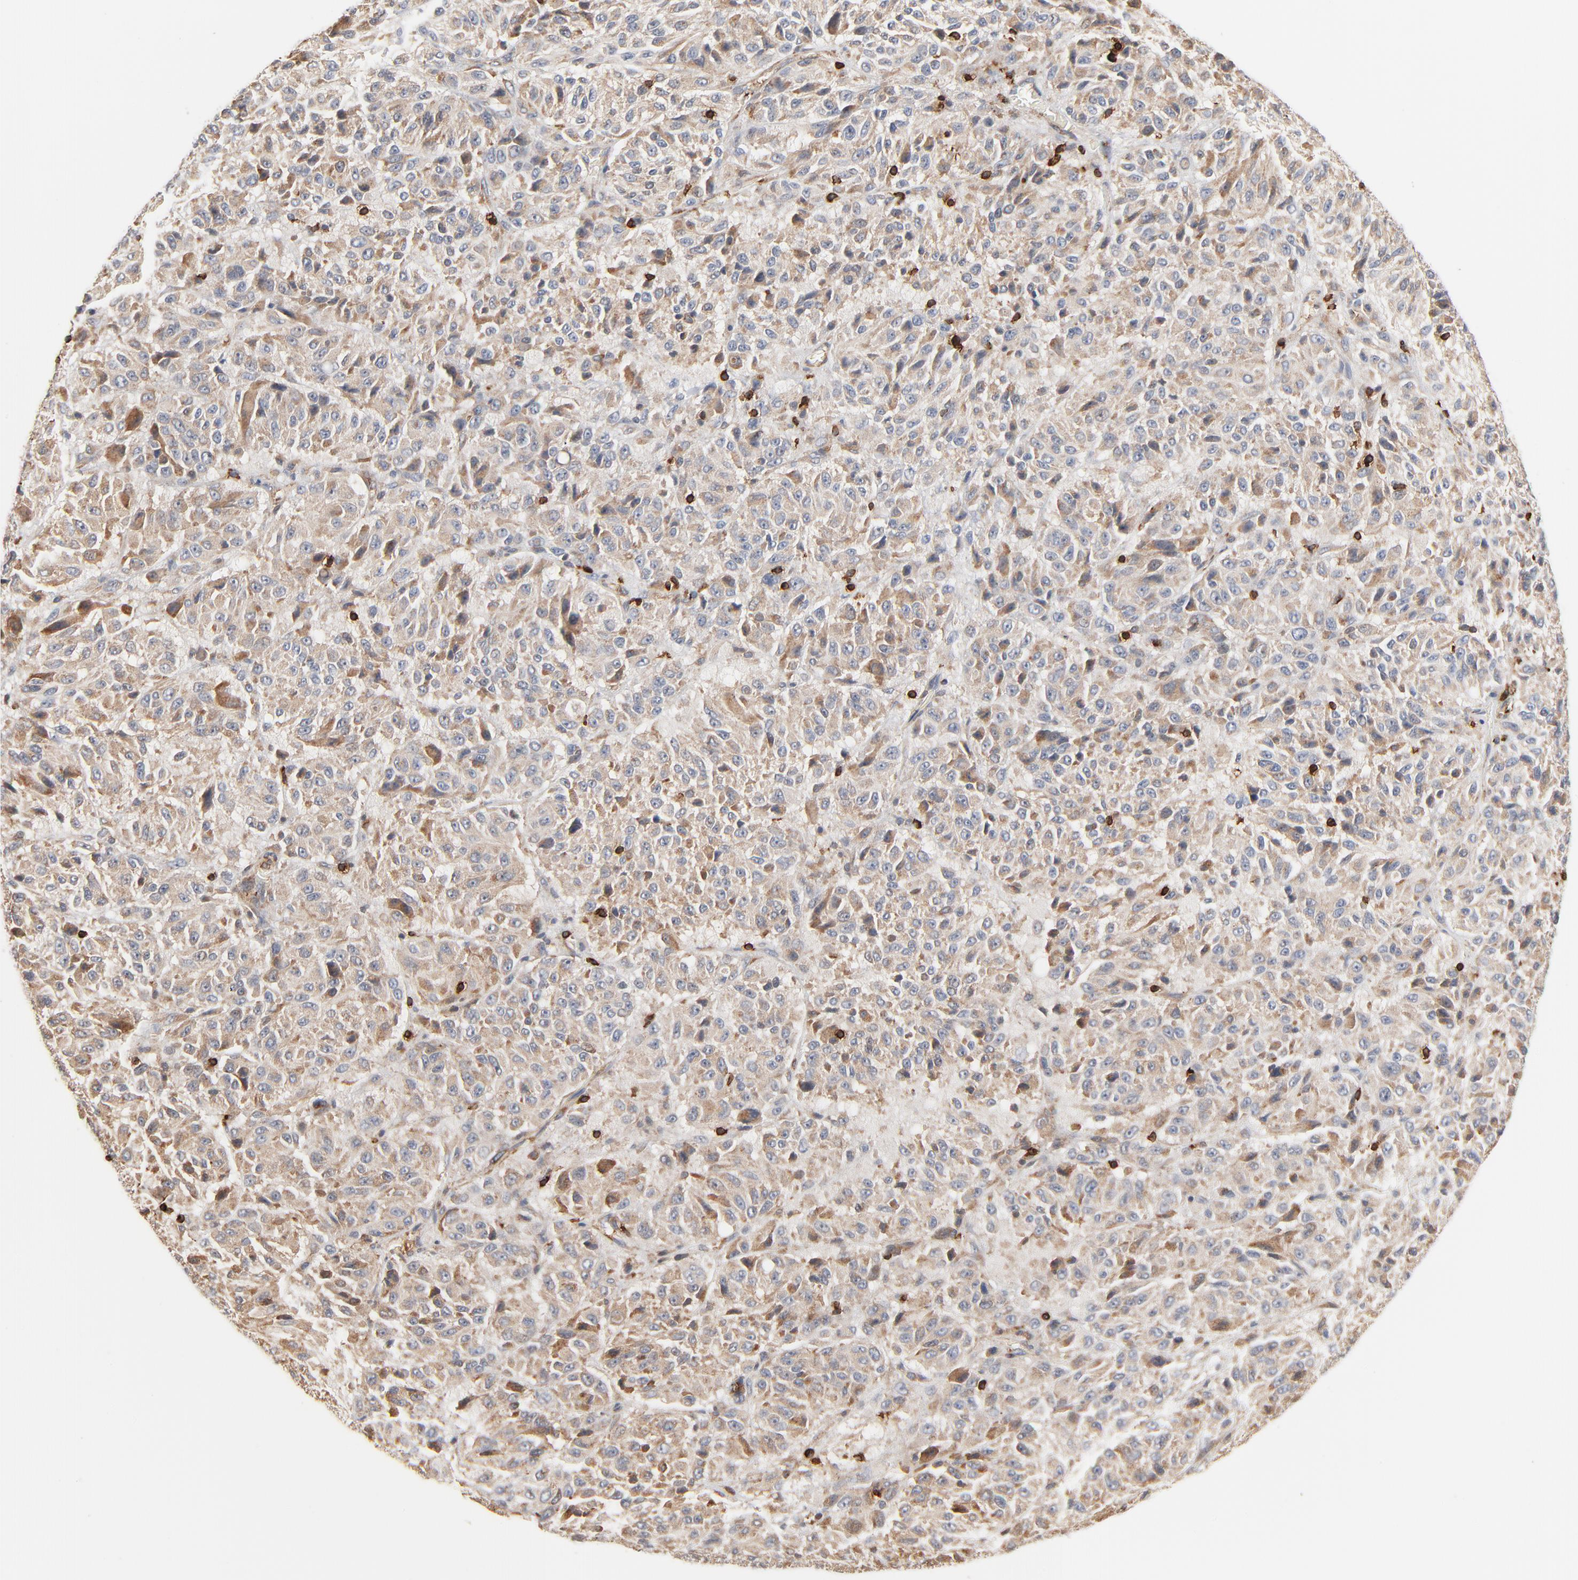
{"staining": {"intensity": "weak", "quantity": ">75%", "location": "cytoplasmic/membranous"}, "tissue": "melanoma", "cell_type": "Tumor cells", "image_type": "cancer", "snomed": [{"axis": "morphology", "description": "Malignant melanoma, Metastatic site"}, {"axis": "topography", "description": "Lung"}], "caption": "A high-resolution histopathology image shows IHC staining of melanoma, which displays weak cytoplasmic/membranous positivity in approximately >75% of tumor cells.", "gene": "SH3KBP1", "patient": {"sex": "male", "age": 64}}